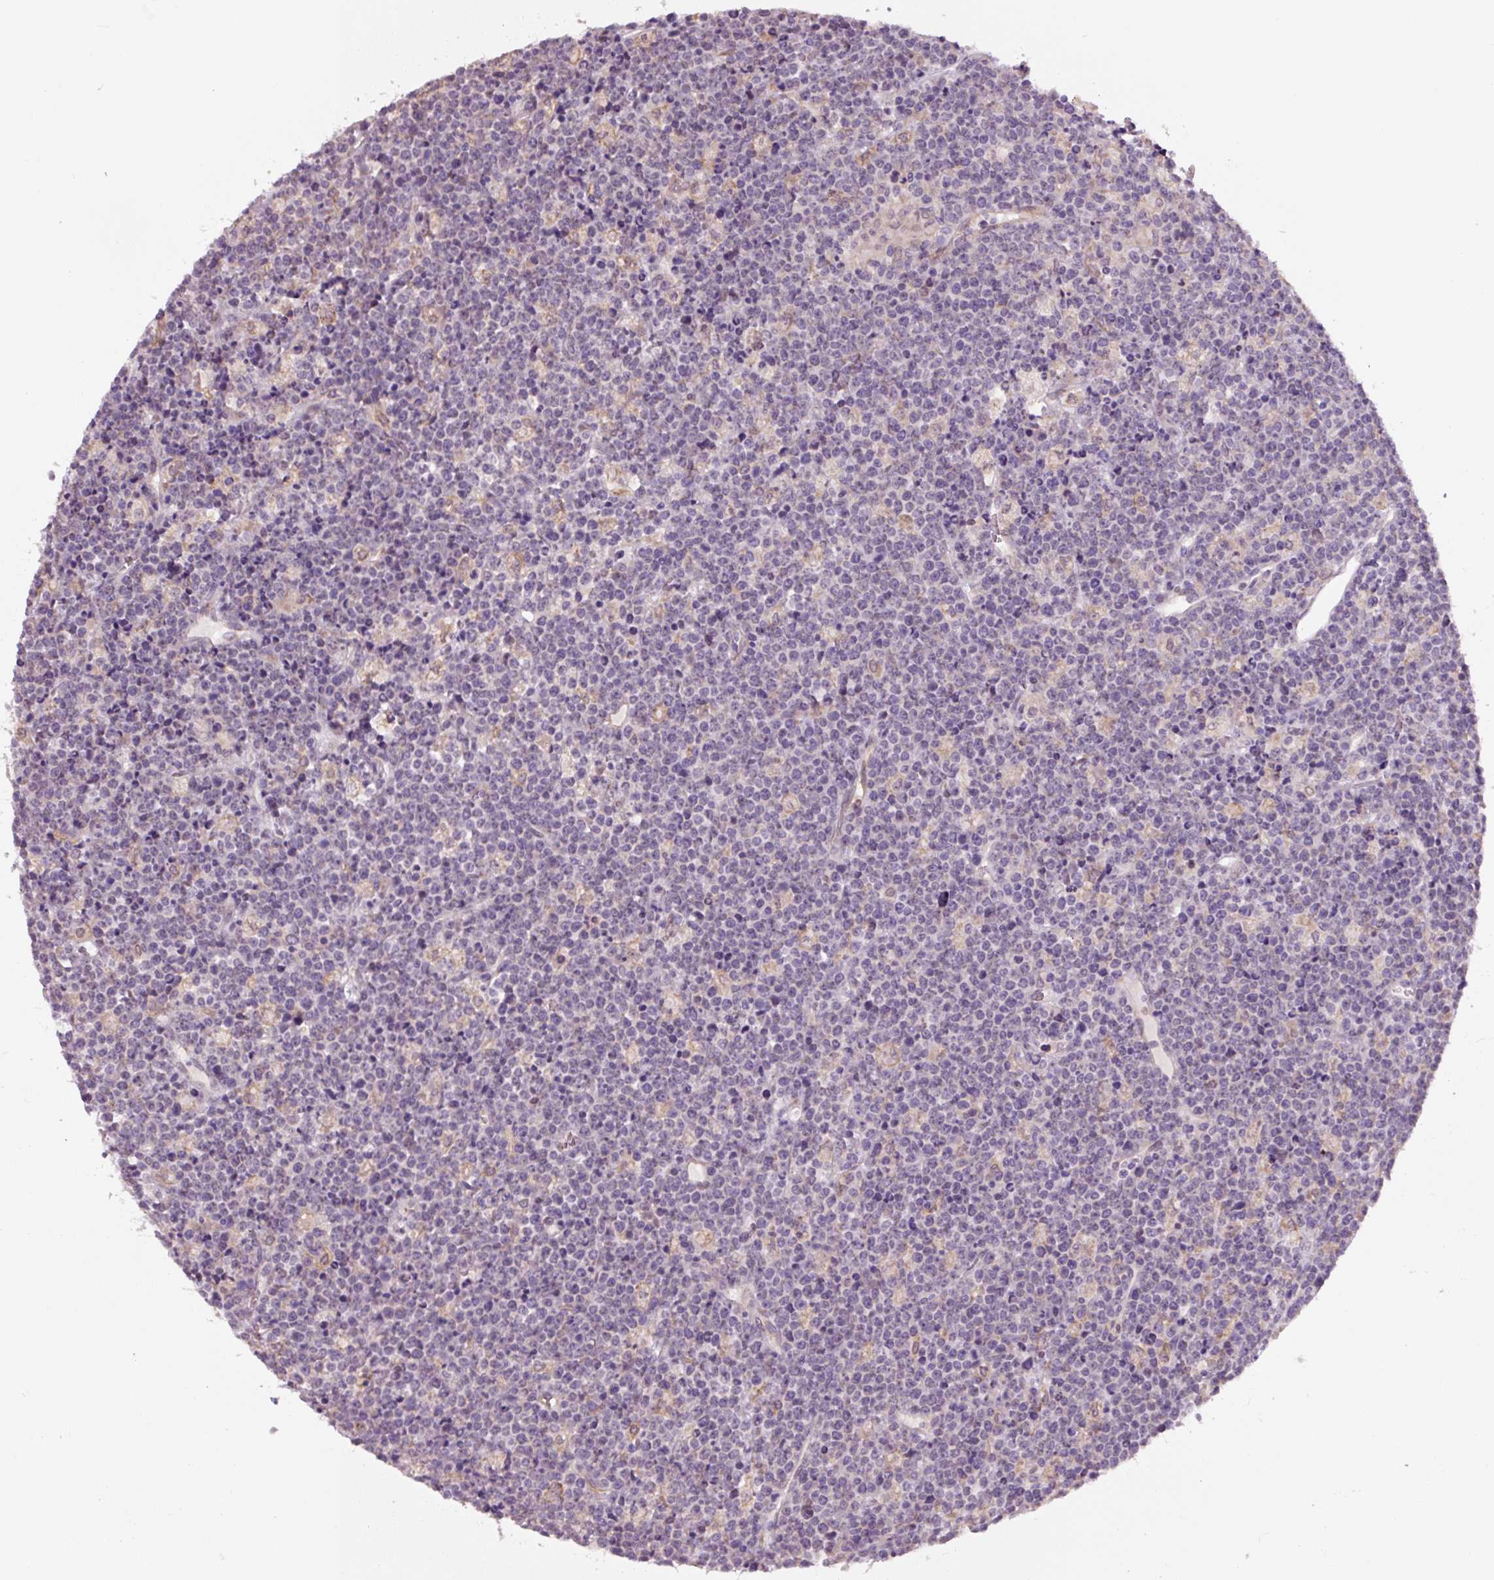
{"staining": {"intensity": "negative", "quantity": "none", "location": "none"}, "tissue": "lymphoma", "cell_type": "Tumor cells", "image_type": "cancer", "snomed": [{"axis": "morphology", "description": "Malignant lymphoma, non-Hodgkin's type, High grade"}, {"axis": "topography", "description": "Ovary"}], "caption": "Lymphoma was stained to show a protein in brown. There is no significant expression in tumor cells.", "gene": "ASRGL1", "patient": {"sex": "female", "age": 56}}